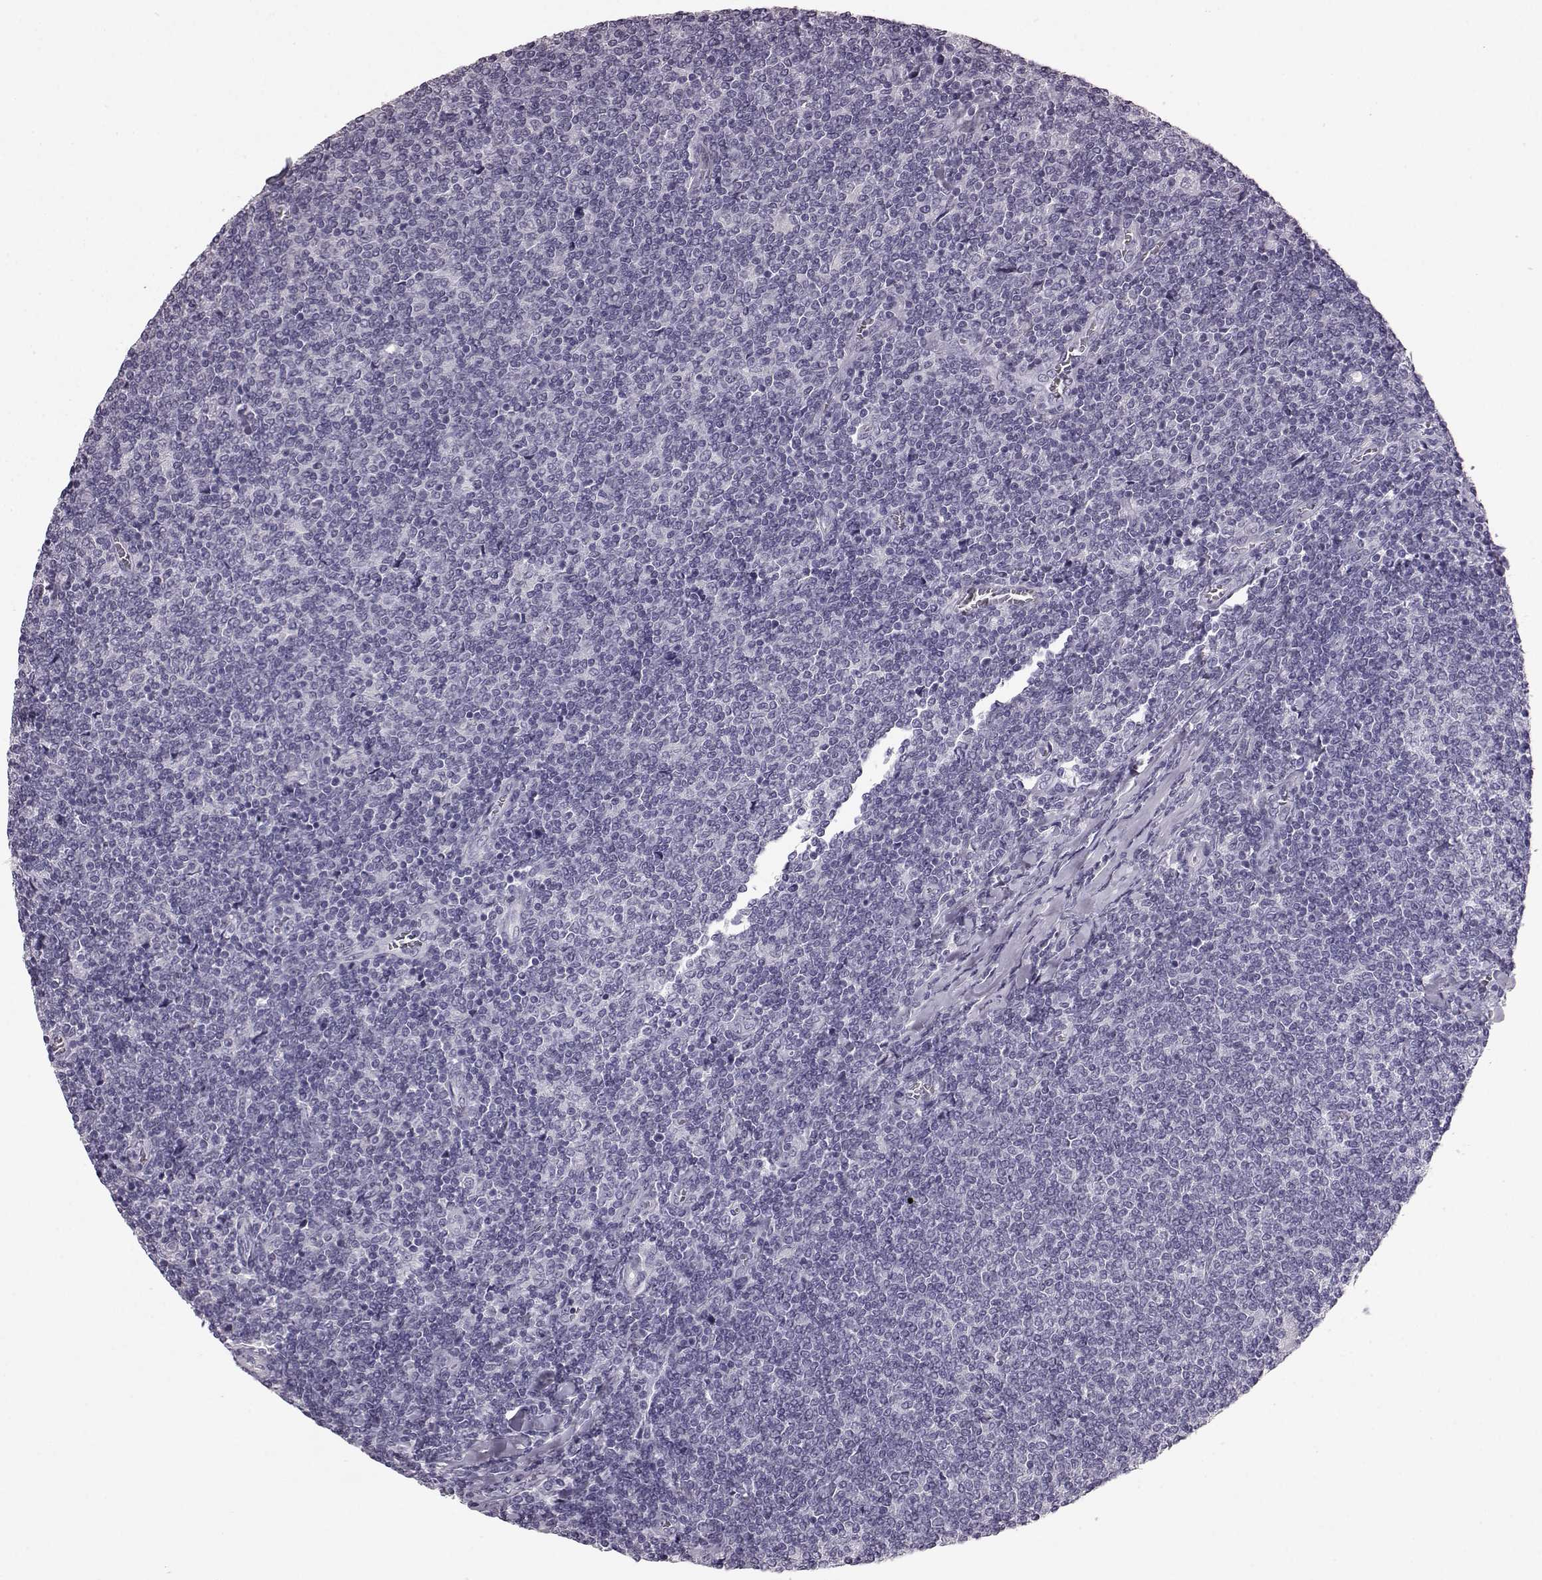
{"staining": {"intensity": "negative", "quantity": "none", "location": "none"}, "tissue": "lymphoma", "cell_type": "Tumor cells", "image_type": "cancer", "snomed": [{"axis": "morphology", "description": "Malignant lymphoma, non-Hodgkin's type, Low grade"}, {"axis": "topography", "description": "Lymph node"}], "caption": "This image is of lymphoma stained with immunohistochemistry to label a protein in brown with the nuclei are counter-stained blue. There is no staining in tumor cells. (DAB (3,3'-diaminobenzidine) immunohistochemistry (IHC) visualized using brightfield microscopy, high magnification).", "gene": "AIPL1", "patient": {"sex": "male", "age": 52}}